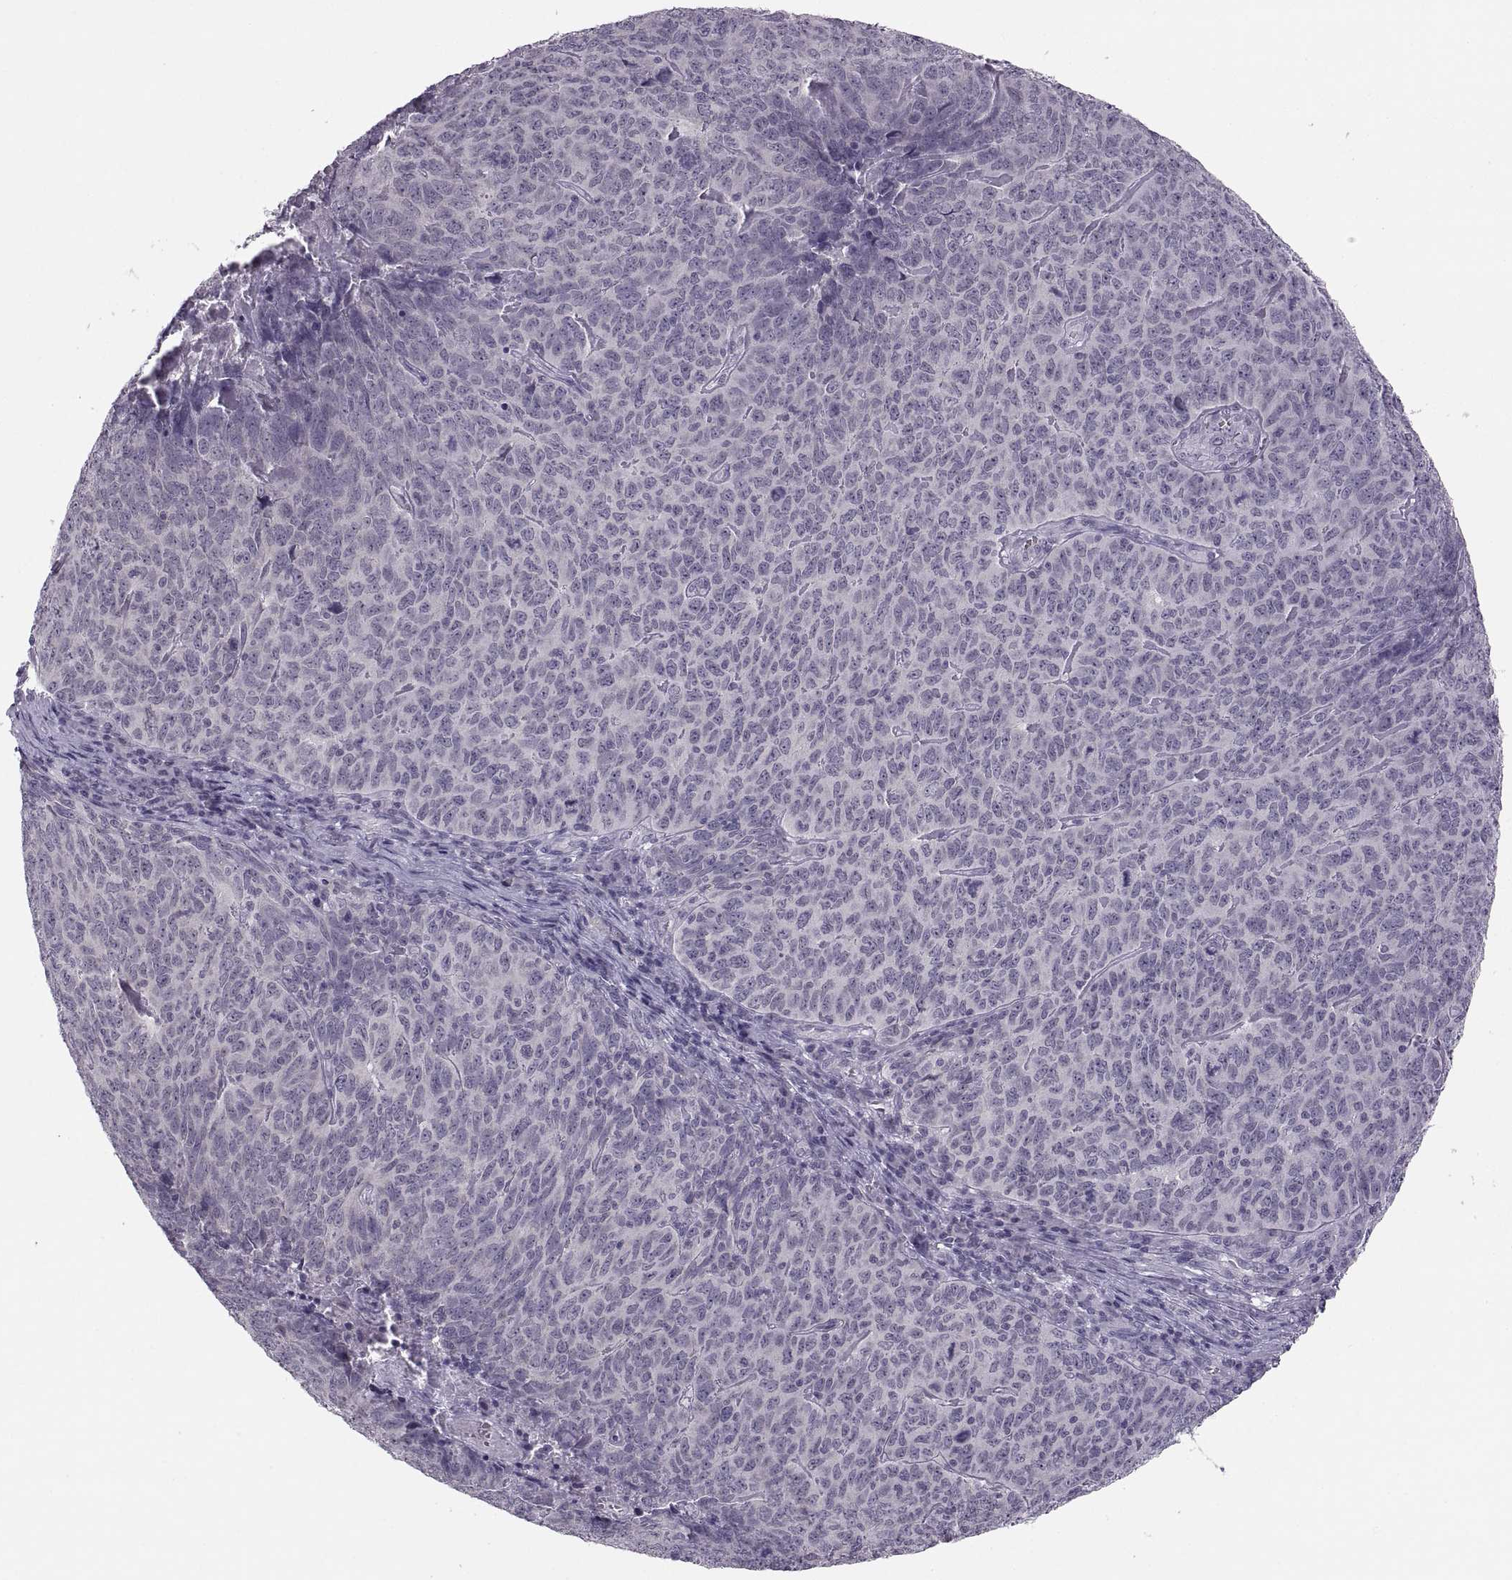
{"staining": {"intensity": "negative", "quantity": "none", "location": "none"}, "tissue": "skin cancer", "cell_type": "Tumor cells", "image_type": "cancer", "snomed": [{"axis": "morphology", "description": "Squamous cell carcinoma, NOS"}, {"axis": "topography", "description": "Skin"}, {"axis": "topography", "description": "Anal"}], "caption": "High magnification brightfield microscopy of skin cancer stained with DAB (brown) and counterstained with hematoxylin (blue): tumor cells show no significant positivity.", "gene": "ADH6", "patient": {"sex": "female", "age": 51}}